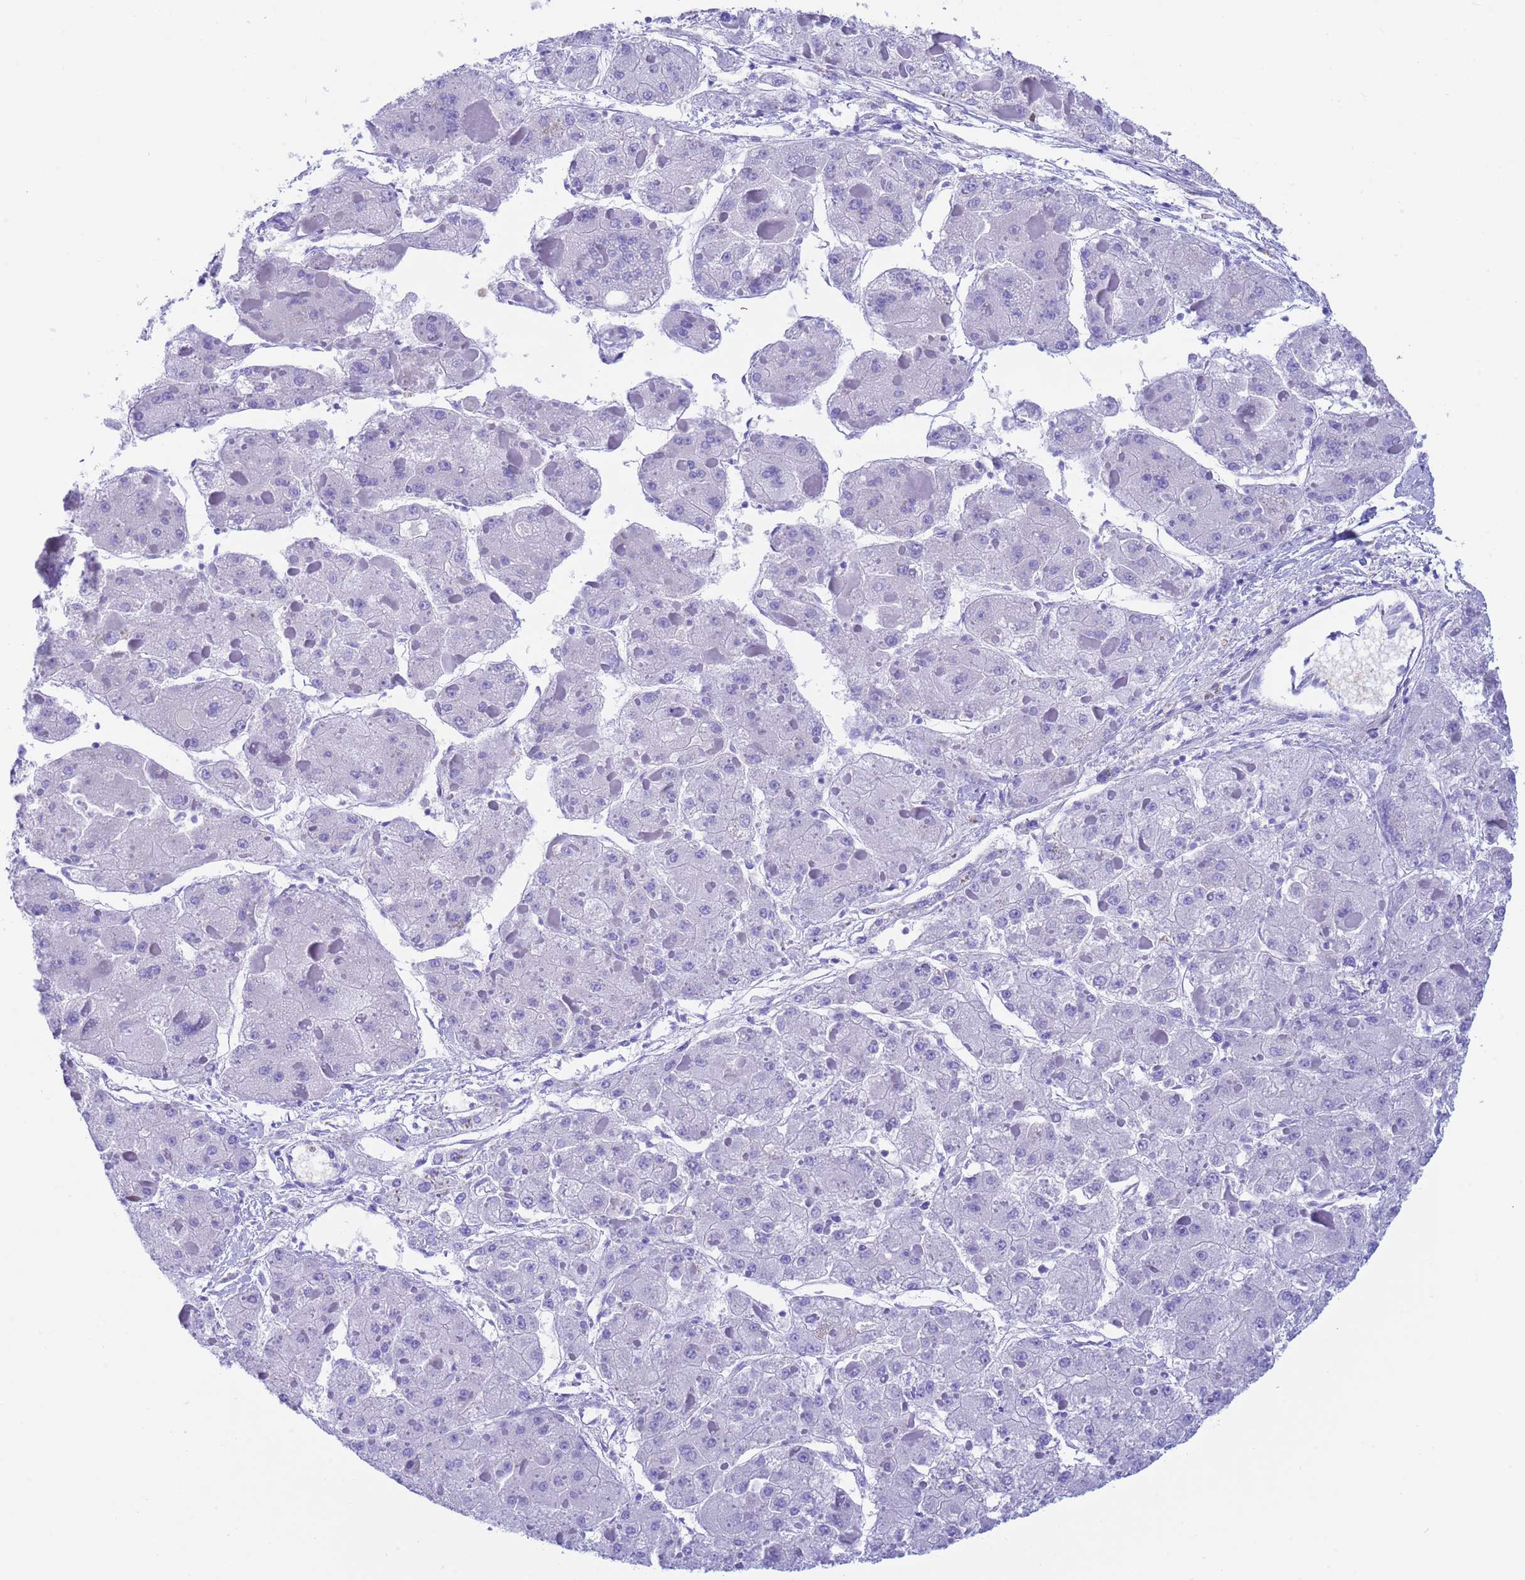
{"staining": {"intensity": "negative", "quantity": "none", "location": "none"}, "tissue": "liver cancer", "cell_type": "Tumor cells", "image_type": "cancer", "snomed": [{"axis": "morphology", "description": "Carcinoma, Hepatocellular, NOS"}, {"axis": "topography", "description": "Liver"}], "caption": "Tumor cells are negative for brown protein staining in liver hepatocellular carcinoma.", "gene": "C6orf47", "patient": {"sex": "female", "age": 73}}